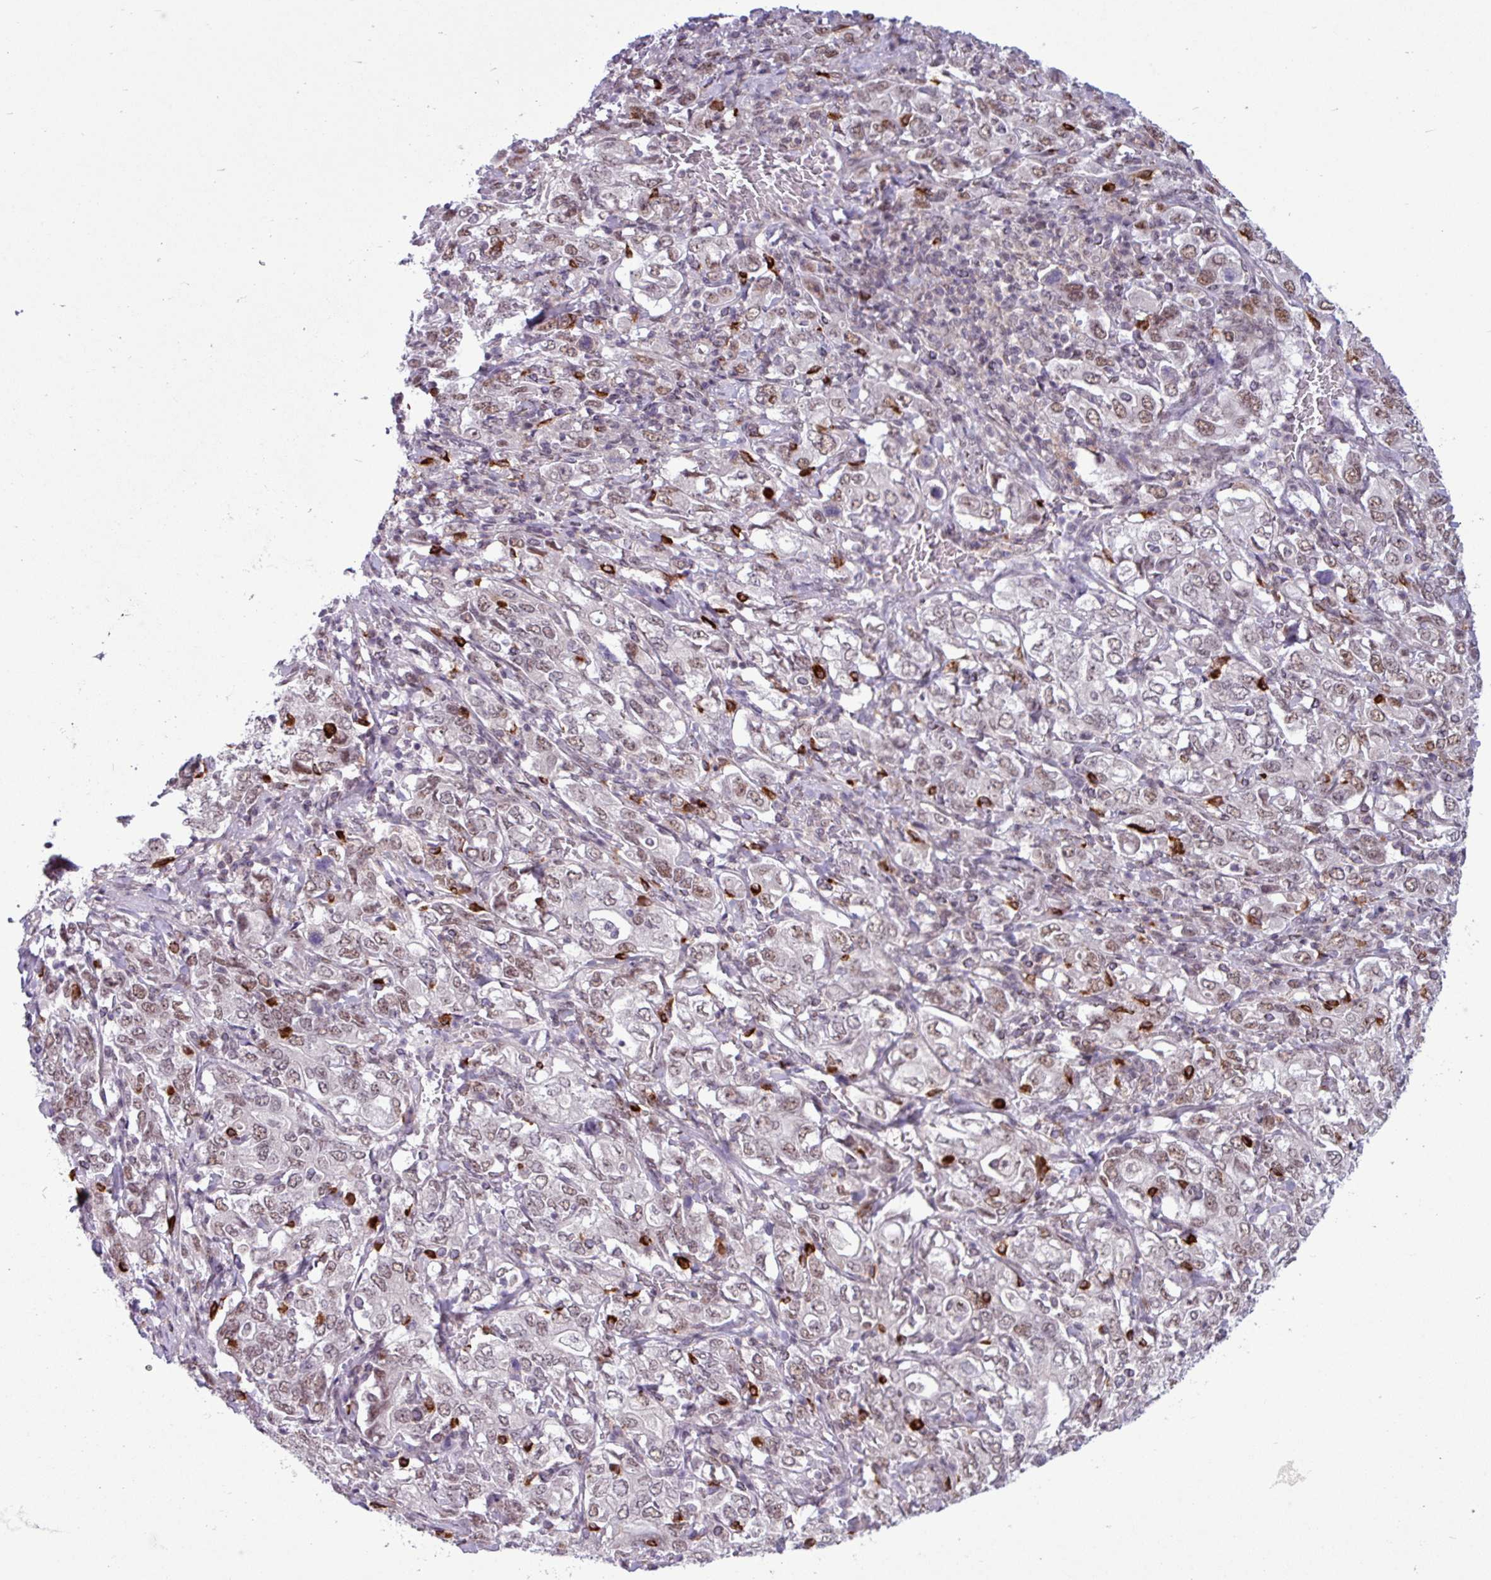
{"staining": {"intensity": "moderate", "quantity": ">75%", "location": "nuclear"}, "tissue": "stomach cancer", "cell_type": "Tumor cells", "image_type": "cancer", "snomed": [{"axis": "morphology", "description": "Adenocarcinoma, NOS"}, {"axis": "topography", "description": "Stomach, upper"}, {"axis": "topography", "description": "Stomach"}], "caption": "This photomicrograph displays IHC staining of adenocarcinoma (stomach), with medium moderate nuclear staining in about >75% of tumor cells.", "gene": "NOTCH2", "patient": {"sex": "male", "age": 62}}